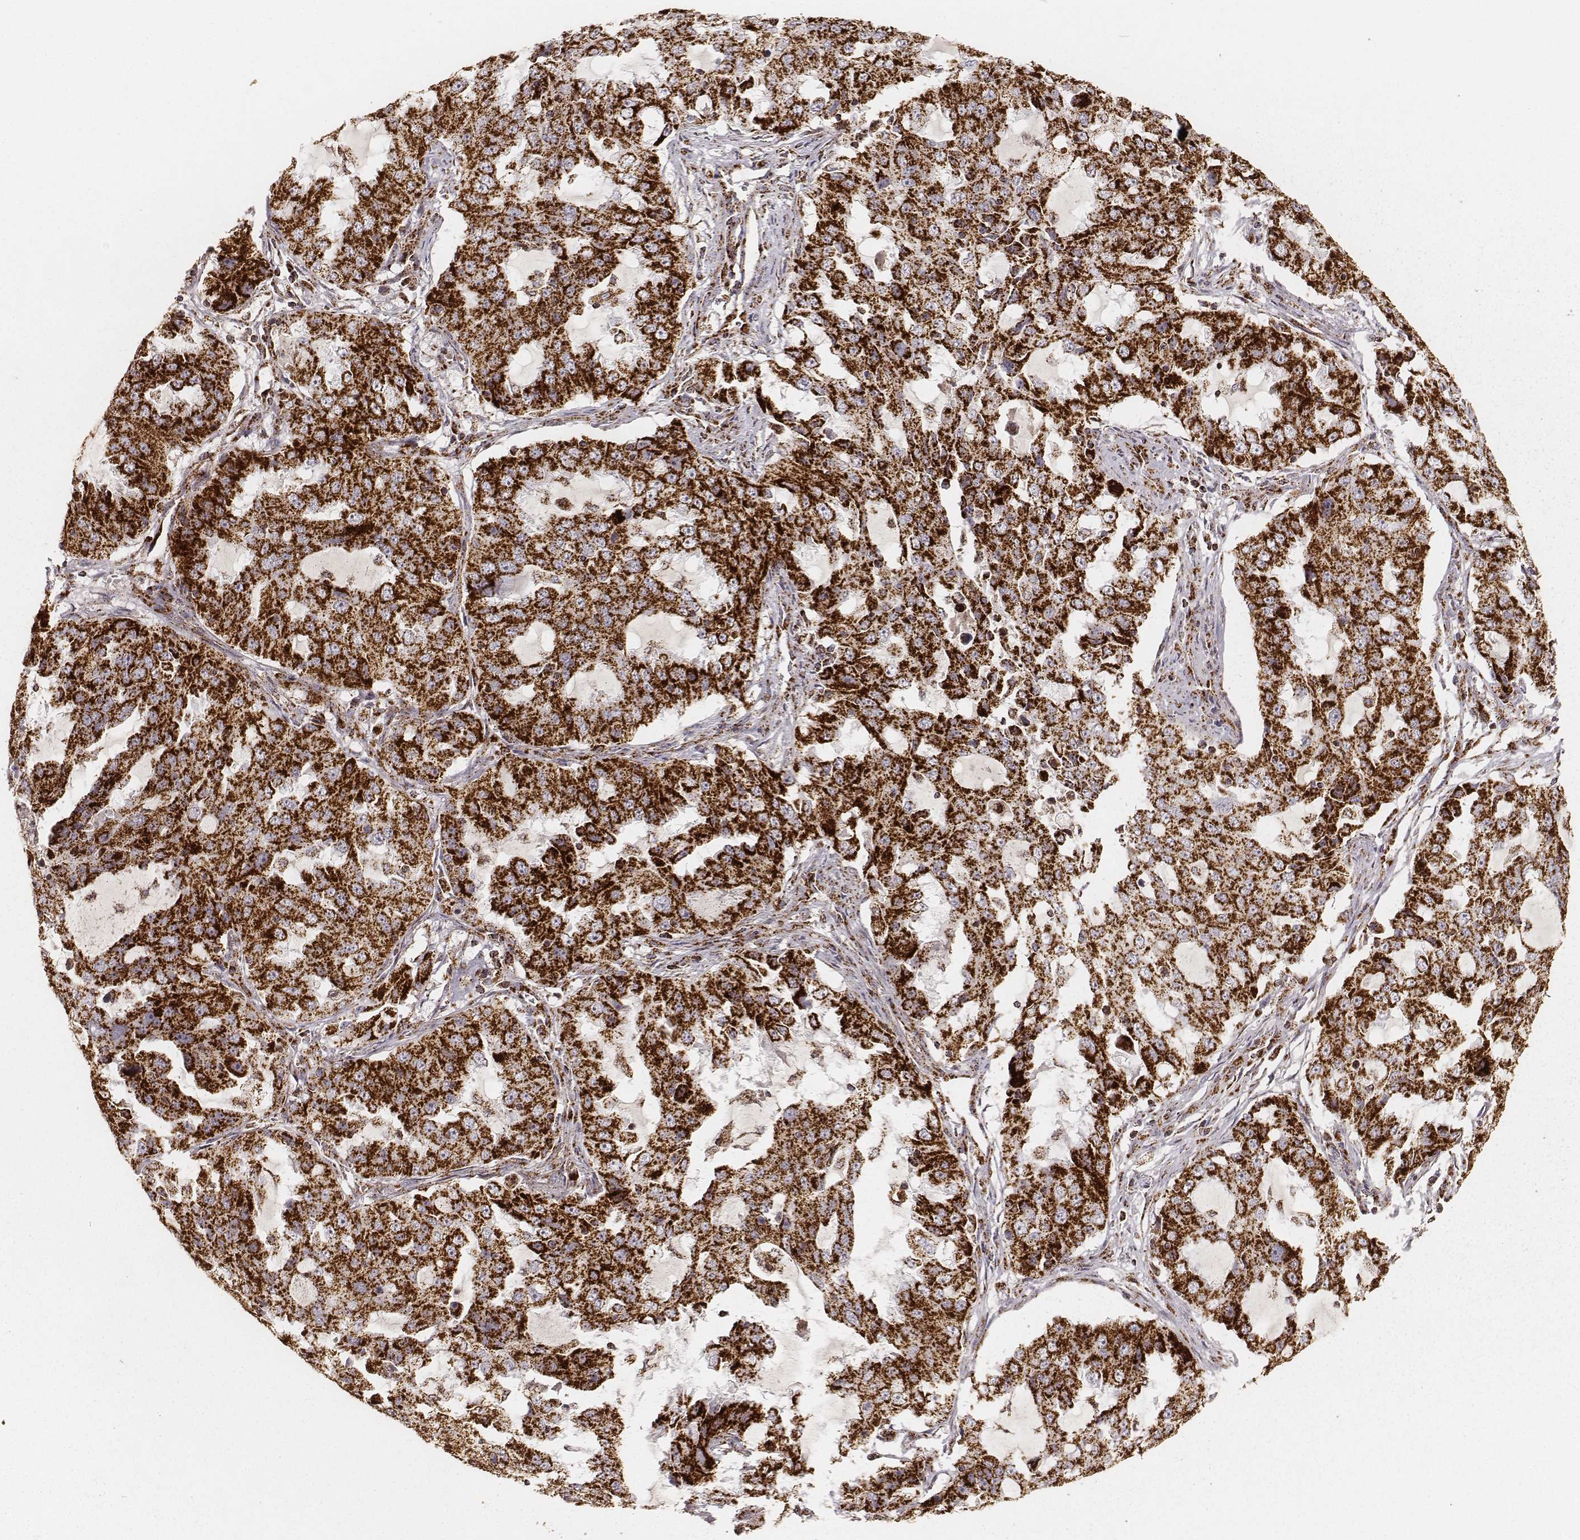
{"staining": {"intensity": "strong", "quantity": ">75%", "location": "cytoplasmic/membranous"}, "tissue": "lung cancer", "cell_type": "Tumor cells", "image_type": "cancer", "snomed": [{"axis": "morphology", "description": "Adenocarcinoma, NOS"}, {"axis": "topography", "description": "Lung"}], "caption": "Immunohistochemical staining of lung adenocarcinoma displays high levels of strong cytoplasmic/membranous positivity in approximately >75% of tumor cells.", "gene": "CS", "patient": {"sex": "female", "age": 61}}